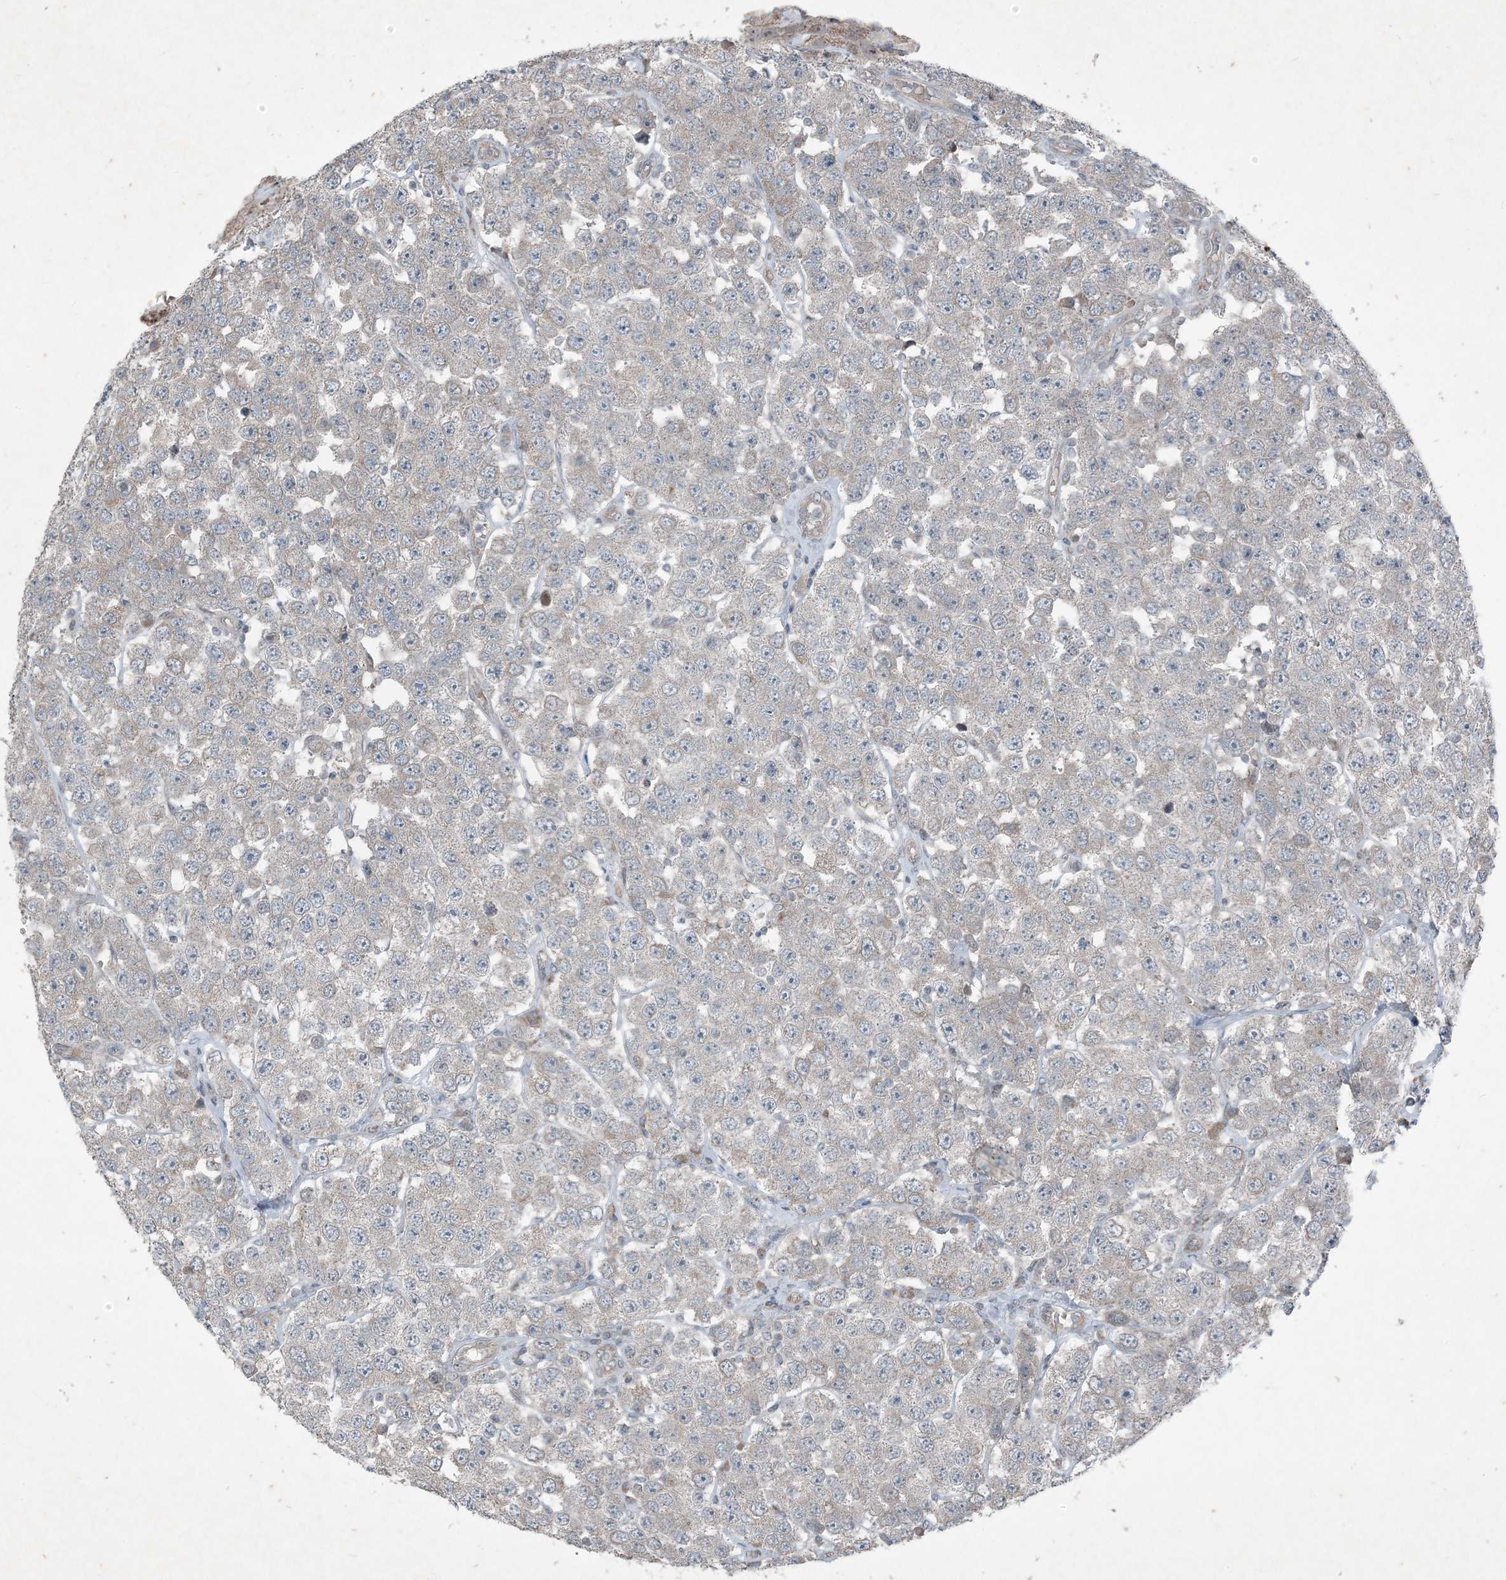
{"staining": {"intensity": "negative", "quantity": "none", "location": "none"}, "tissue": "testis cancer", "cell_type": "Tumor cells", "image_type": "cancer", "snomed": [{"axis": "morphology", "description": "Seminoma, NOS"}, {"axis": "topography", "description": "Testis"}], "caption": "This is a image of immunohistochemistry staining of seminoma (testis), which shows no positivity in tumor cells.", "gene": "PC", "patient": {"sex": "male", "age": 28}}